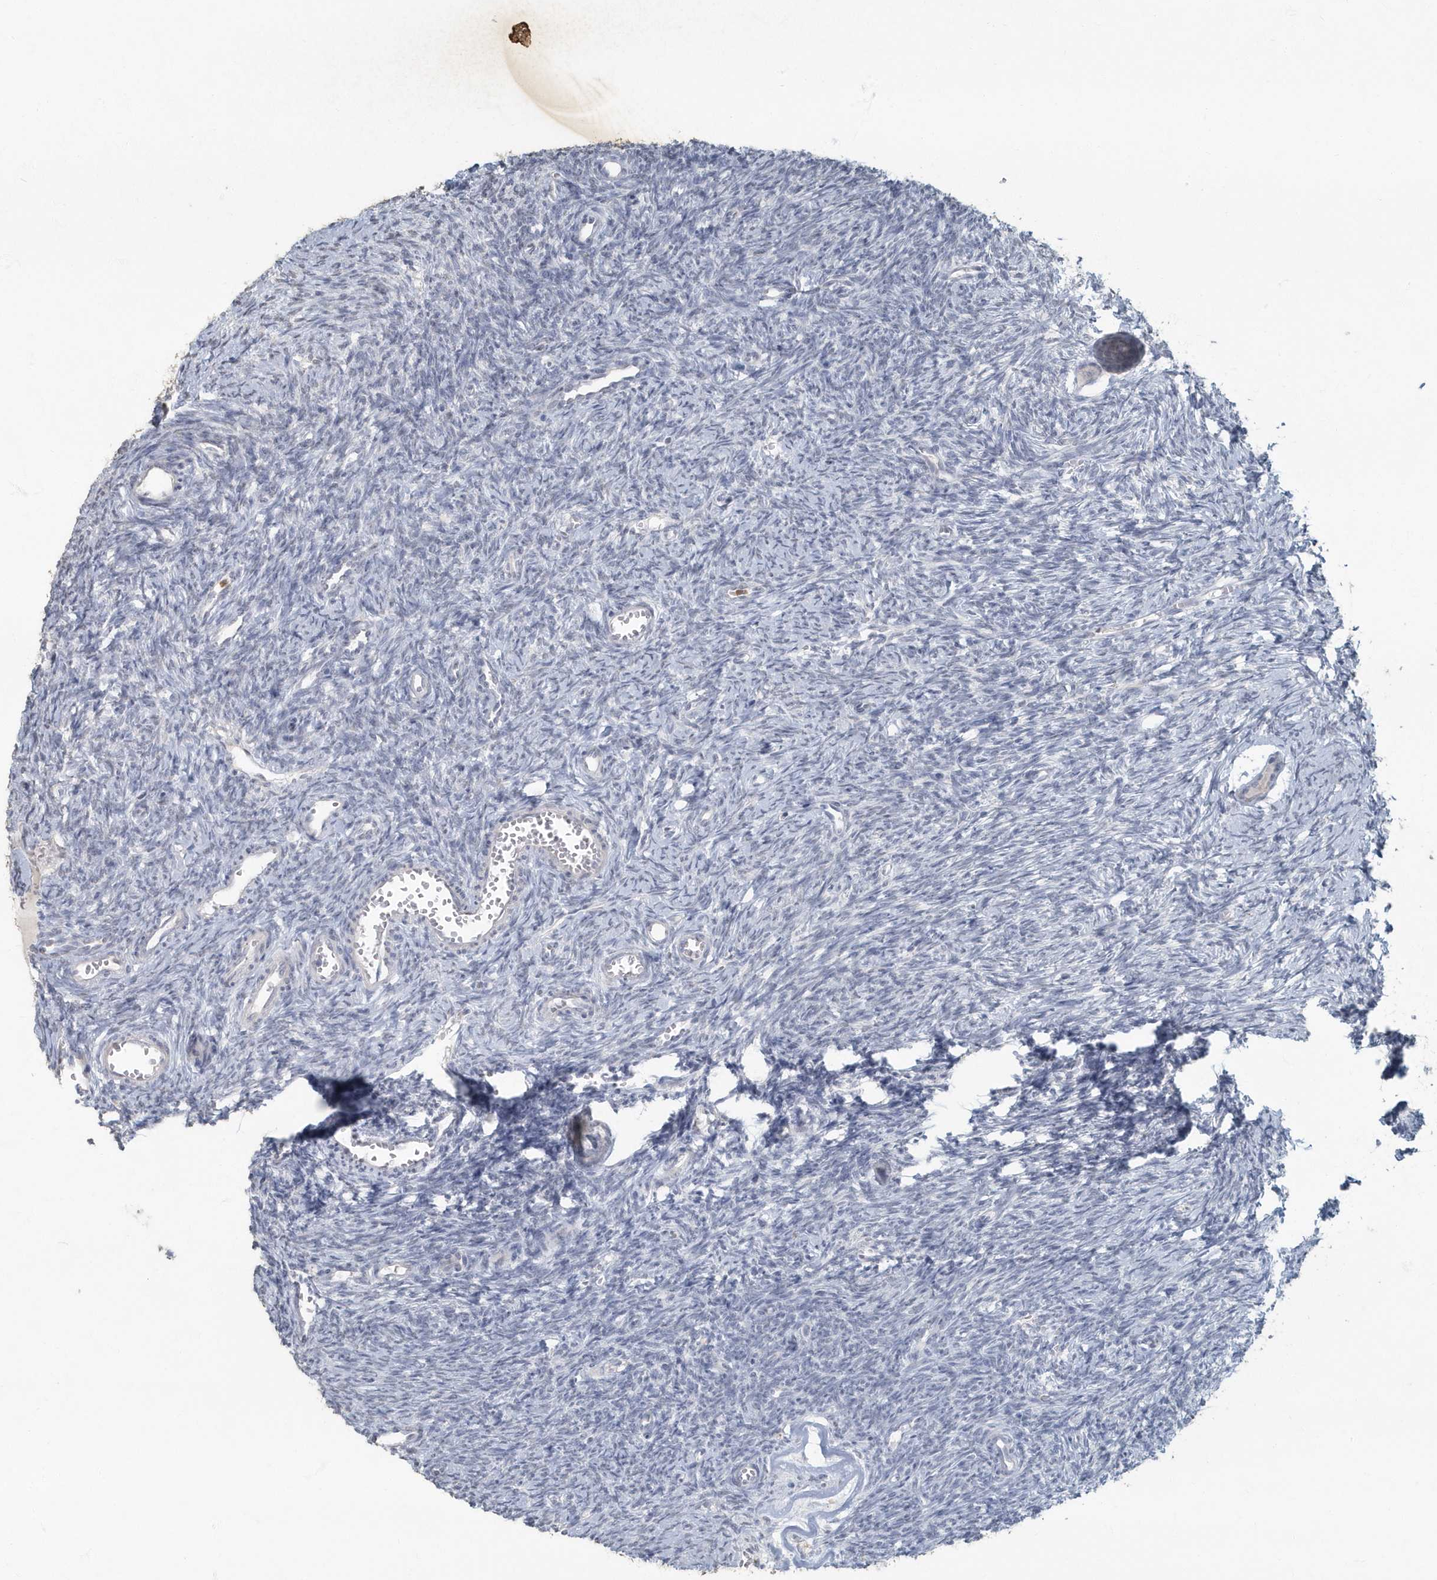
{"staining": {"intensity": "negative", "quantity": "none", "location": "none"}, "tissue": "ovary", "cell_type": "Follicle cells", "image_type": "normal", "snomed": [{"axis": "morphology", "description": "Normal tissue, NOS"}, {"axis": "topography", "description": "Ovary"}], "caption": "This is a micrograph of IHC staining of benign ovary, which shows no positivity in follicle cells.", "gene": "MYOT", "patient": {"sex": "female", "age": 39}}